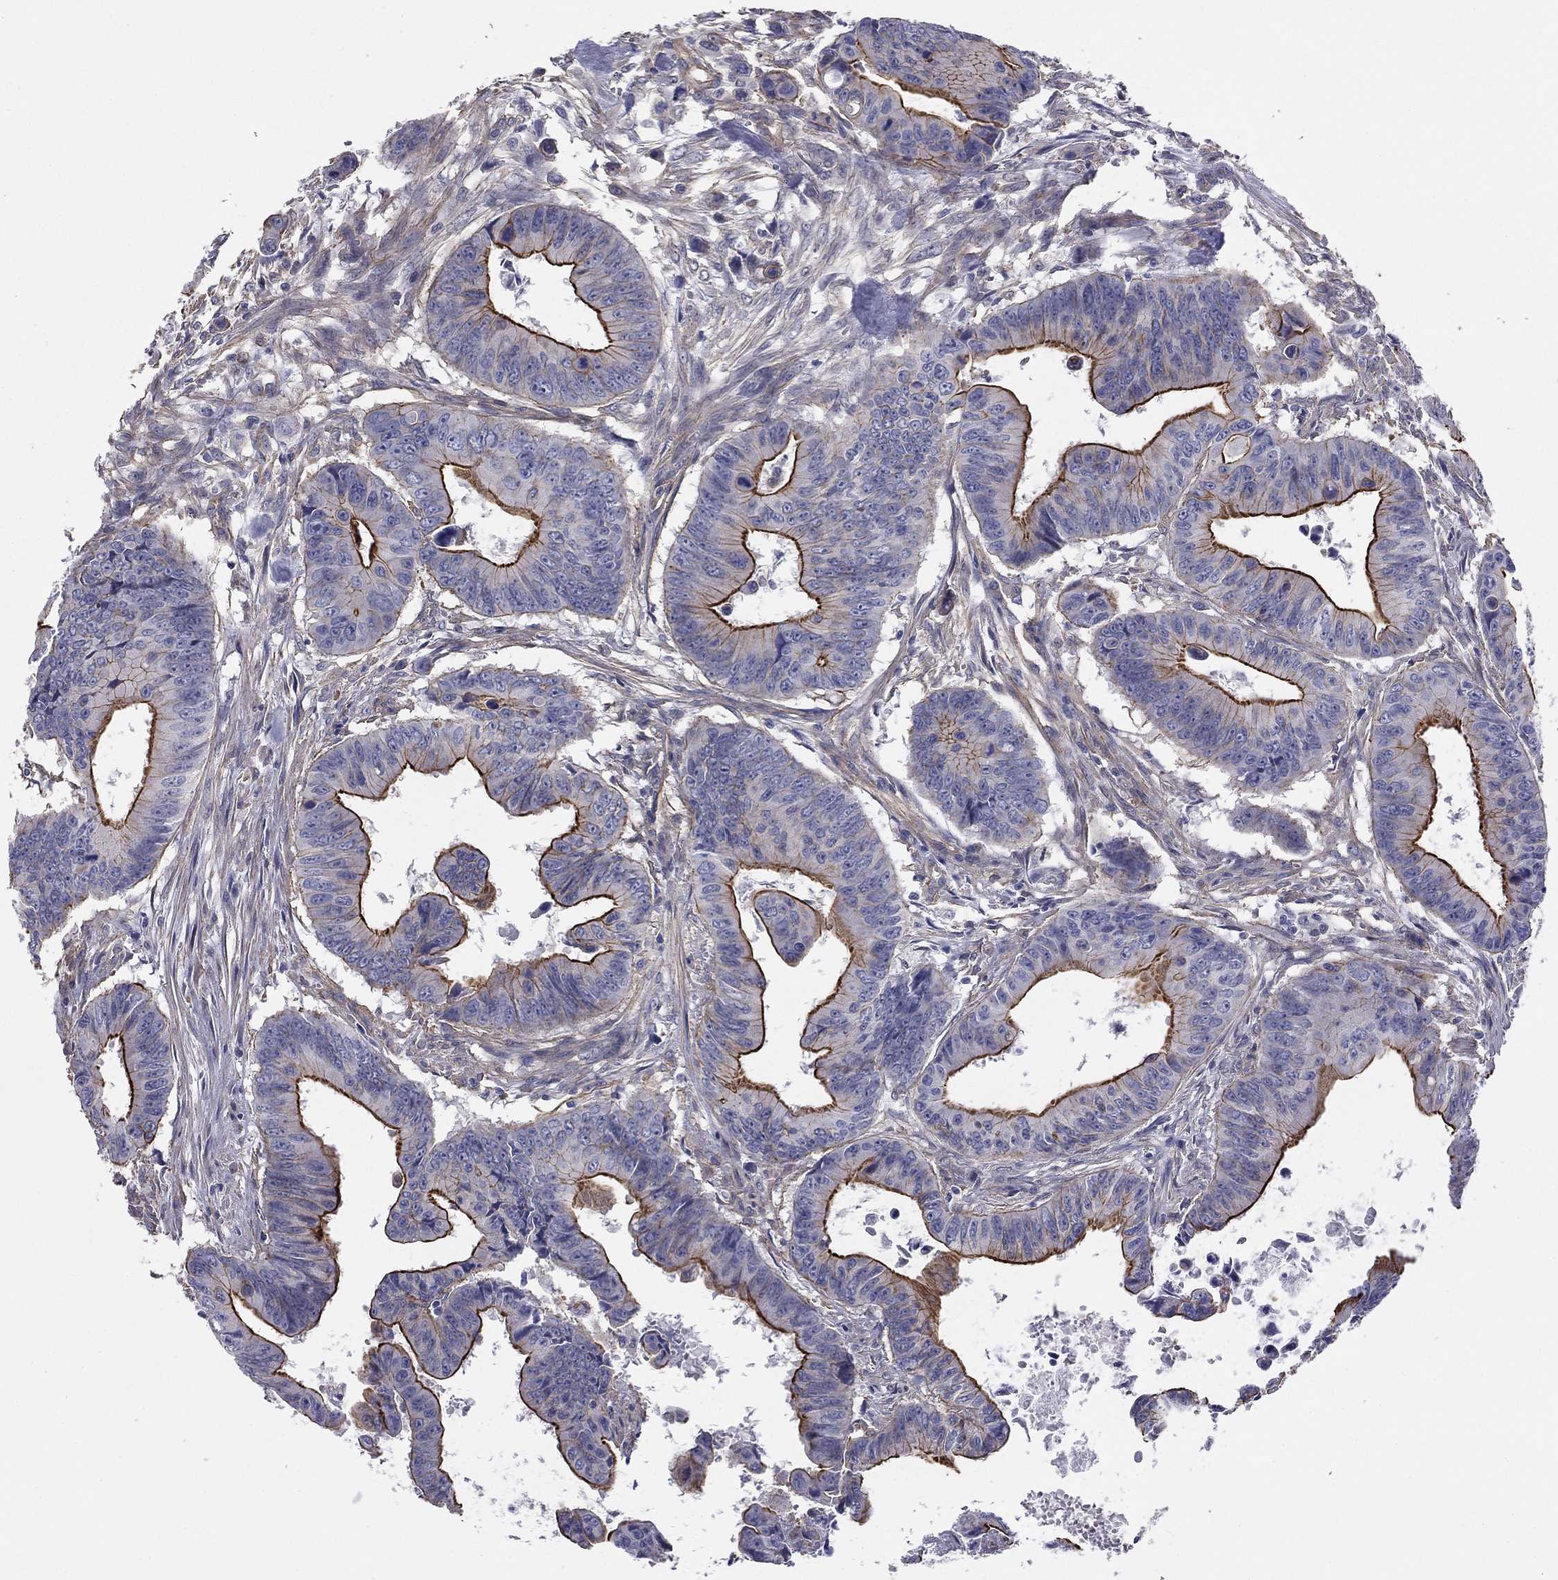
{"staining": {"intensity": "strong", "quantity": "25%-75%", "location": "cytoplasmic/membranous"}, "tissue": "colorectal cancer", "cell_type": "Tumor cells", "image_type": "cancer", "snomed": [{"axis": "morphology", "description": "Adenocarcinoma, NOS"}, {"axis": "topography", "description": "Colon"}], "caption": "This image exhibits immunohistochemistry (IHC) staining of human colorectal cancer (adenocarcinoma), with high strong cytoplasmic/membranous staining in approximately 25%-75% of tumor cells.", "gene": "TCHH", "patient": {"sex": "female", "age": 87}}